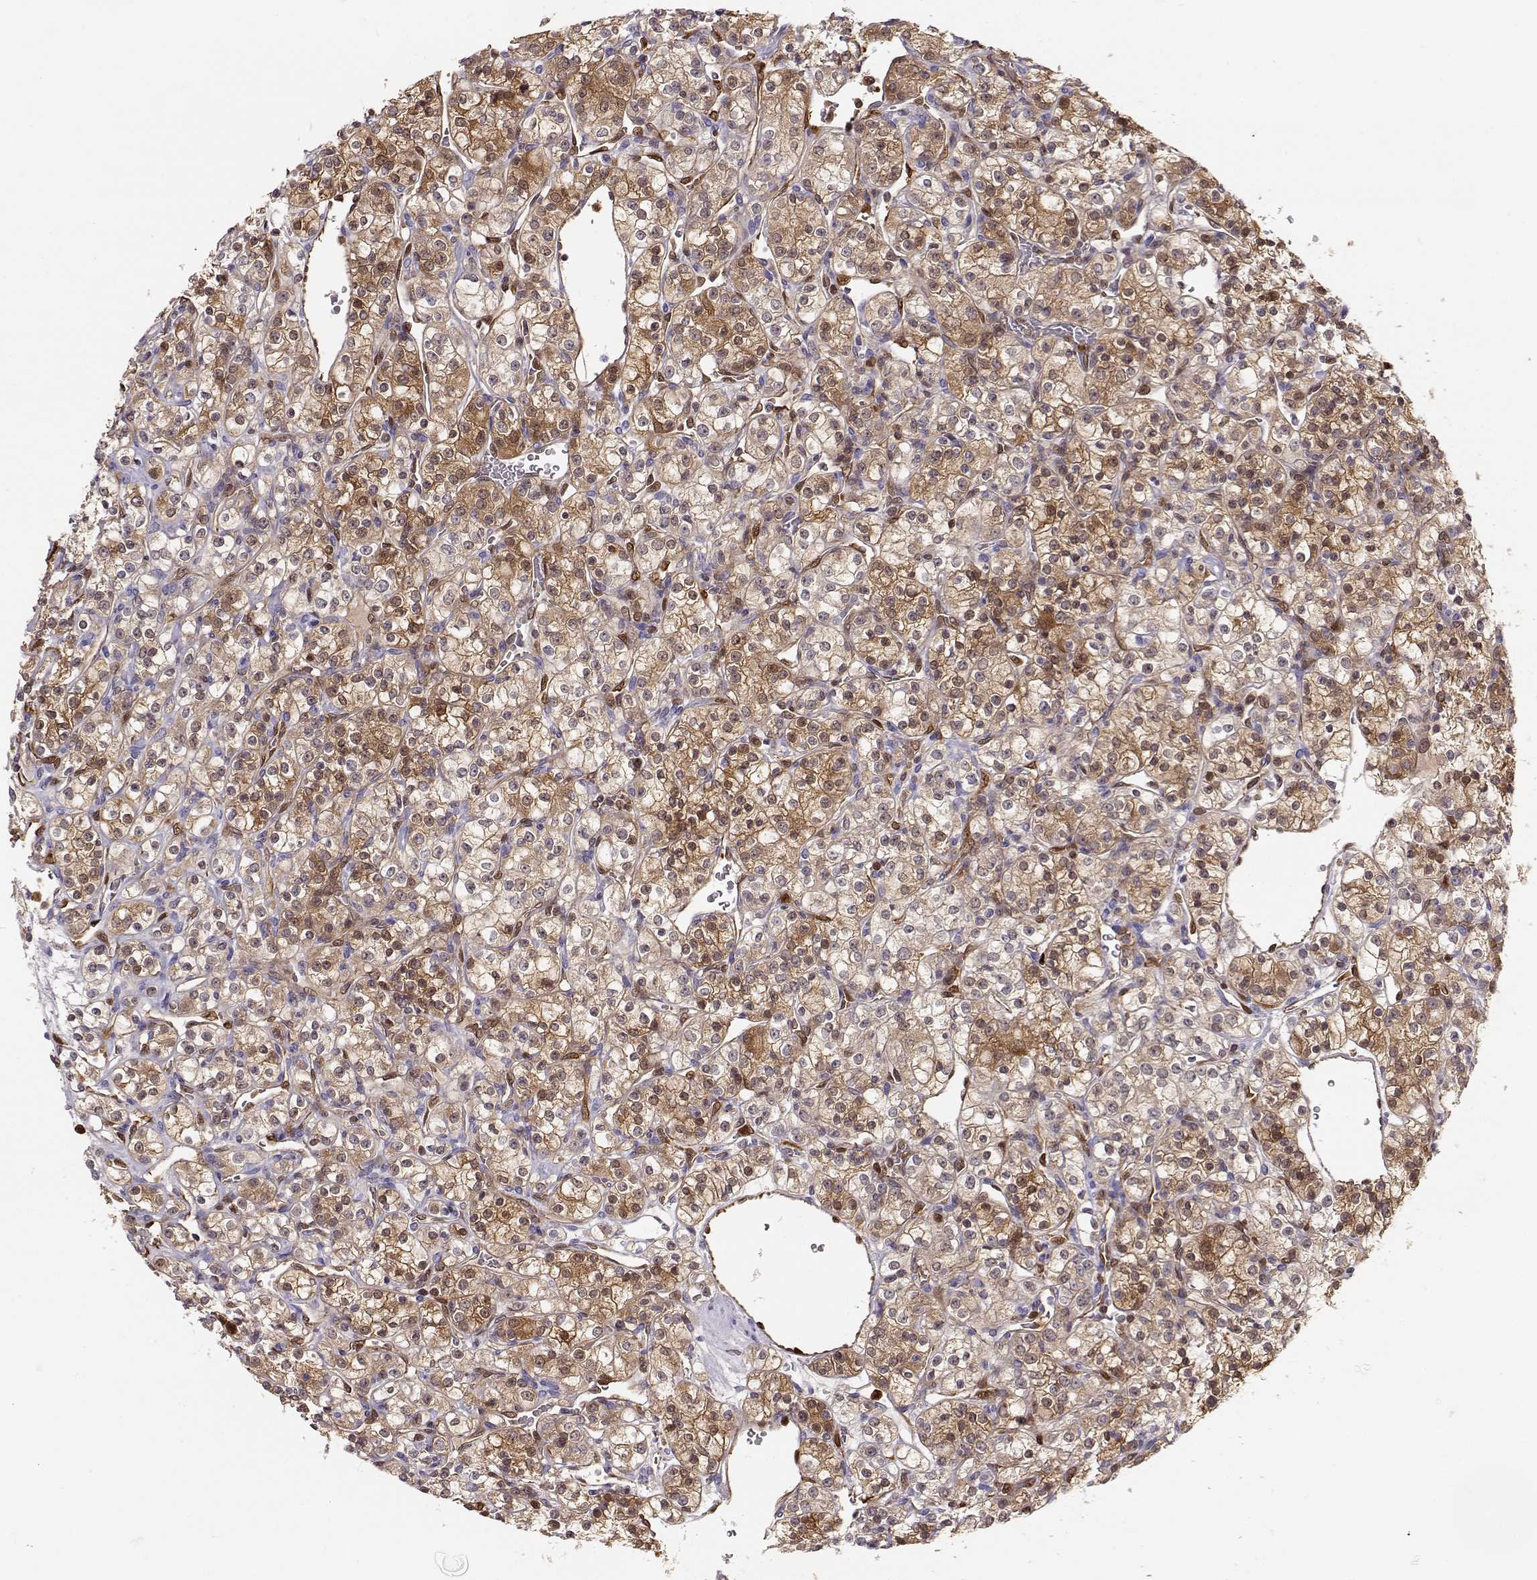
{"staining": {"intensity": "moderate", "quantity": "25%-75%", "location": "cytoplasmic/membranous"}, "tissue": "renal cancer", "cell_type": "Tumor cells", "image_type": "cancer", "snomed": [{"axis": "morphology", "description": "Adenocarcinoma, NOS"}, {"axis": "topography", "description": "Kidney"}], "caption": "Renal cancer (adenocarcinoma) stained for a protein demonstrates moderate cytoplasmic/membranous positivity in tumor cells.", "gene": "PNP", "patient": {"sex": "male", "age": 77}}